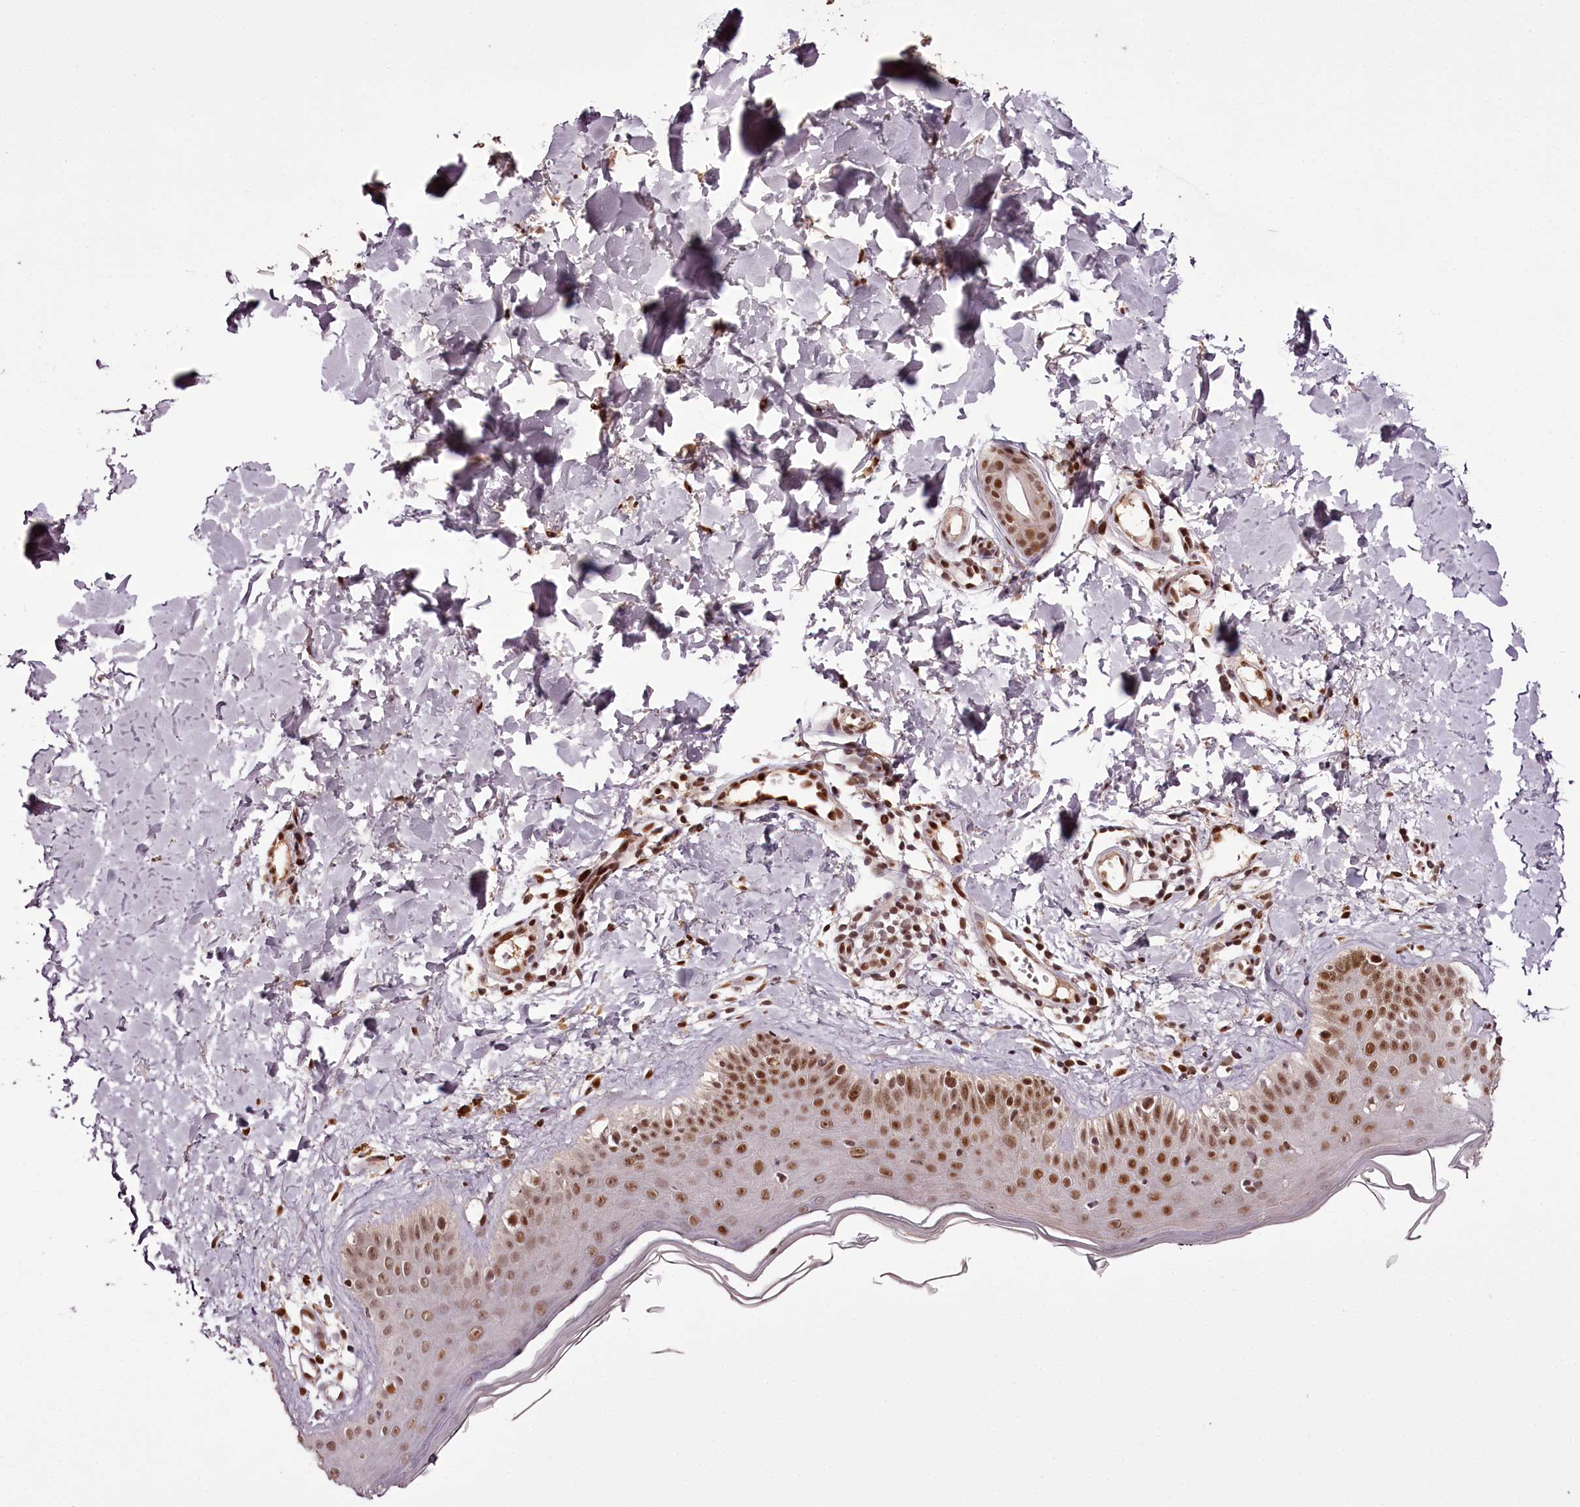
{"staining": {"intensity": "moderate", "quantity": ">75%", "location": "nuclear"}, "tissue": "skin", "cell_type": "Fibroblasts", "image_type": "normal", "snomed": [{"axis": "morphology", "description": "Normal tissue, NOS"}, {"axis": "topography", "description": "Skin"}], "caption": "IHC histopathology image of benign skin: human skin stained using IHC demonstrates medium levels of moderate protein expression localized specifically in the nuclear of fibroblasts, appearing as a nuclear brown color.", "gene": "TTC33", "patient": {"sex": "male", "age": 52}}